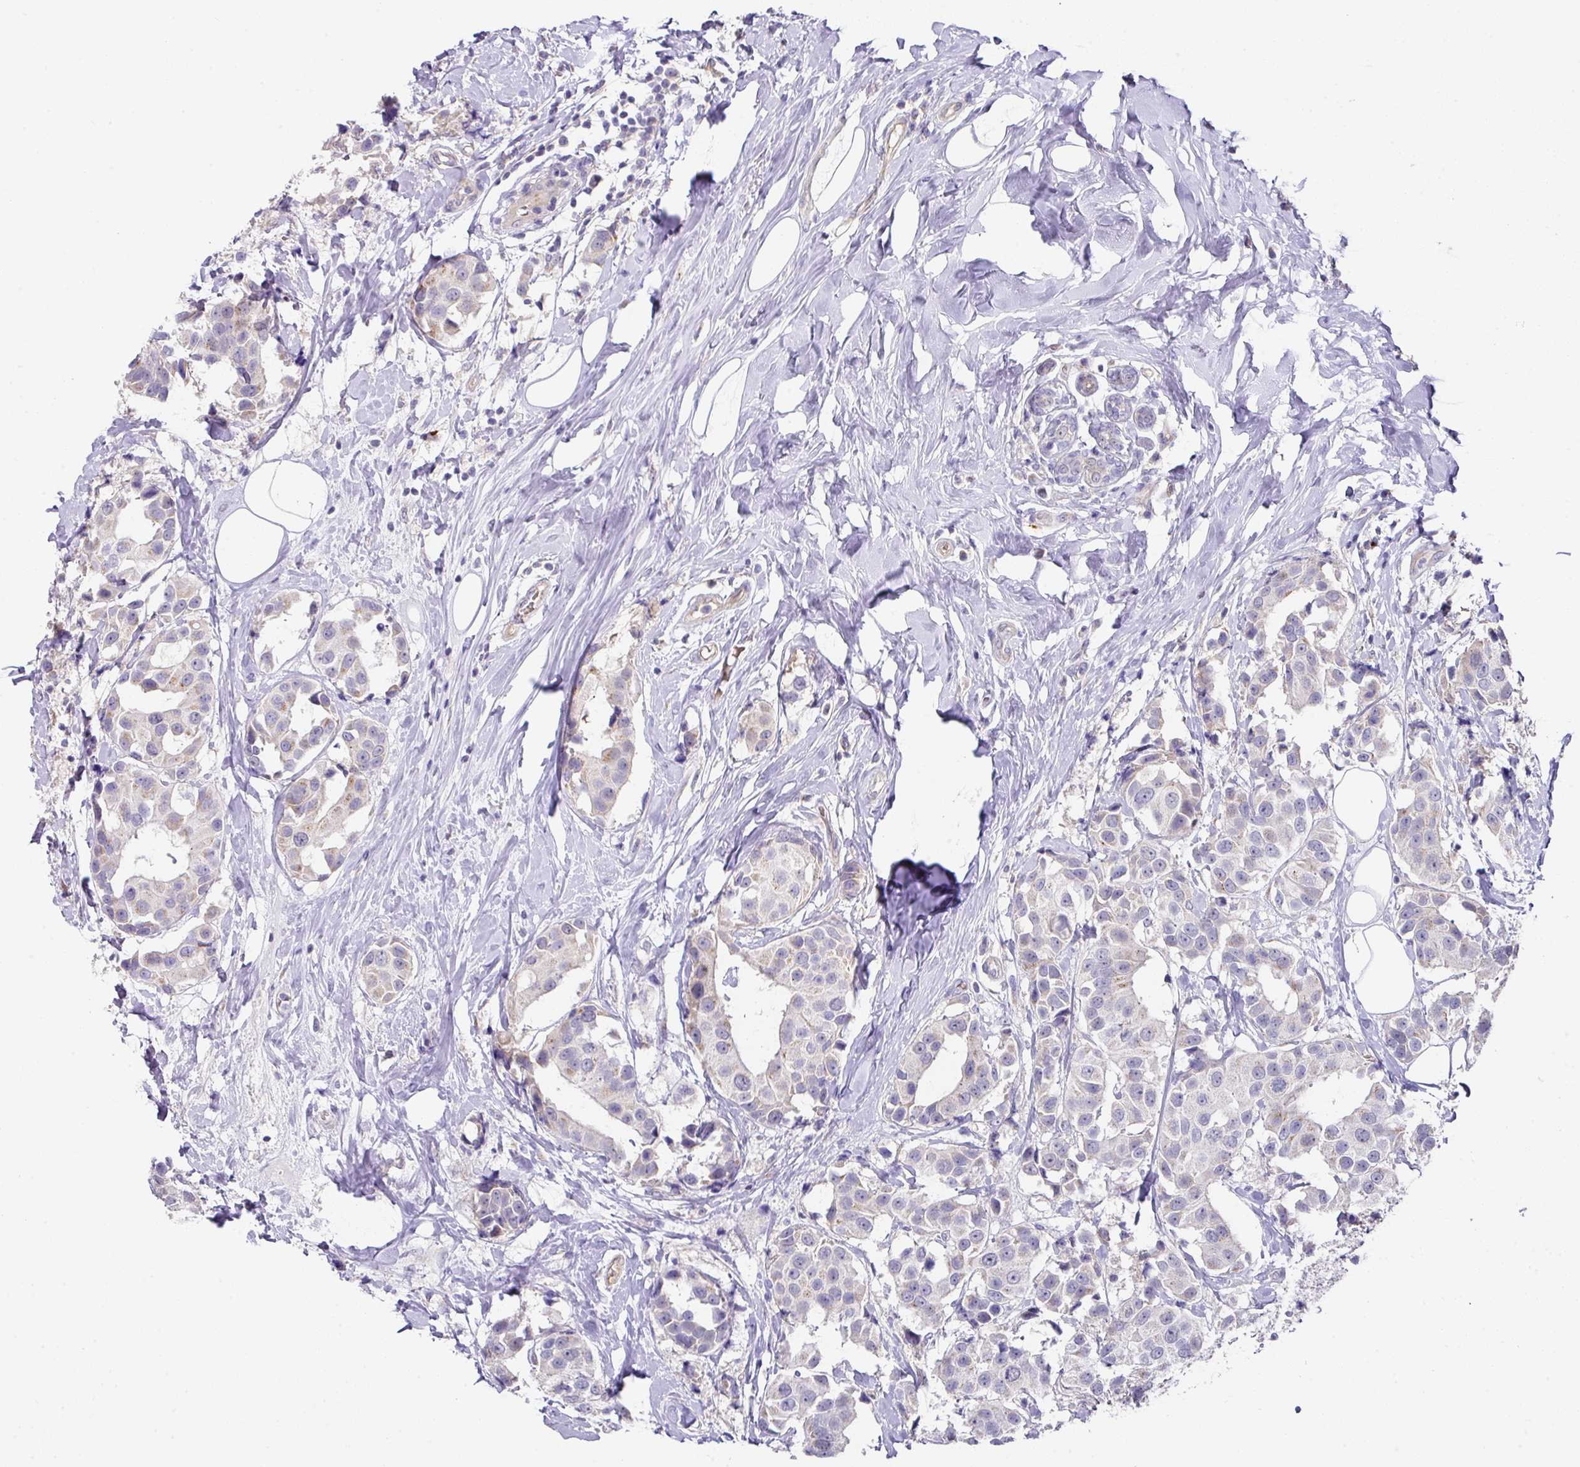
{"staining": {"intensity": "weak", "quantity": "<25%", "location": "cytoplasmic/membranous"}, "tissue": "breast cancer", "cell_type": "Tumor cells", "image_type": "cancer", "snomed": [{"axis": "morphology", "description": "Normal tissue, NOS"}, {"axis": "morphology", "description": "Duct carcinoma"}, {"axis": "topography", "description": "Breast"}], "caption": "Breast cancer was stained to show a protein in brown. There is no significant staining in tumor cells.", "gene": "TARM1", "patient": {"sex": "female", "age": 39}}